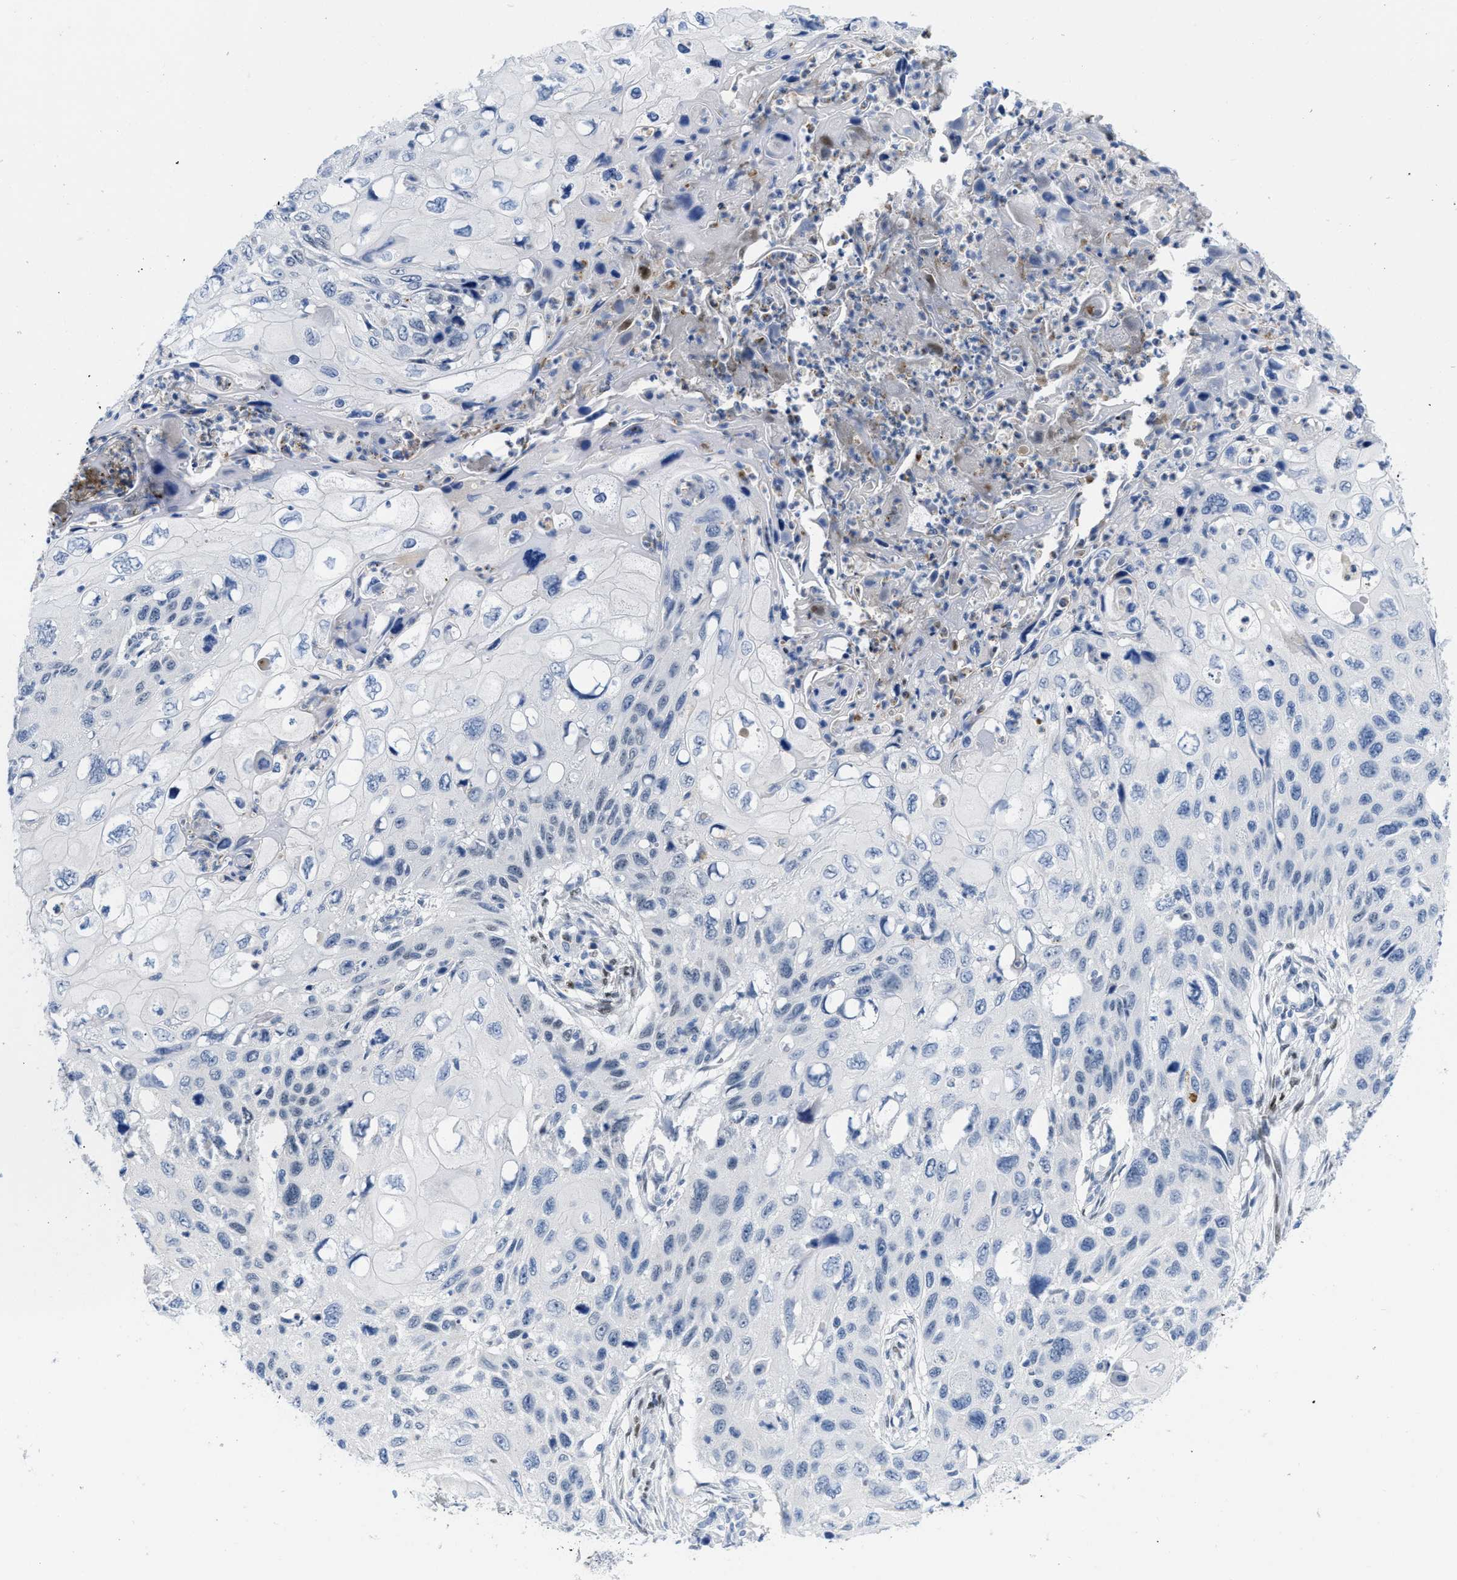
{"staining": {"intensity": "negative", "quantity": "none", "location": "none"}, "tissue": "cervical cancer", "cell_type": "Tumor cells", "image_type": "cancer", "snomed": [{"axis": "morphology", "description": "Squamous cell carcinoma, NOS"}, {"axis": "topography", "description": "Cervix"}], "caption": "Immunohistochemistry (IHC) of human cervical squamous cell carcinoma demonstrates no positivity in tumor cells.", "gene": "NFIX", "patient": {"sex": "female", "age": 70}}